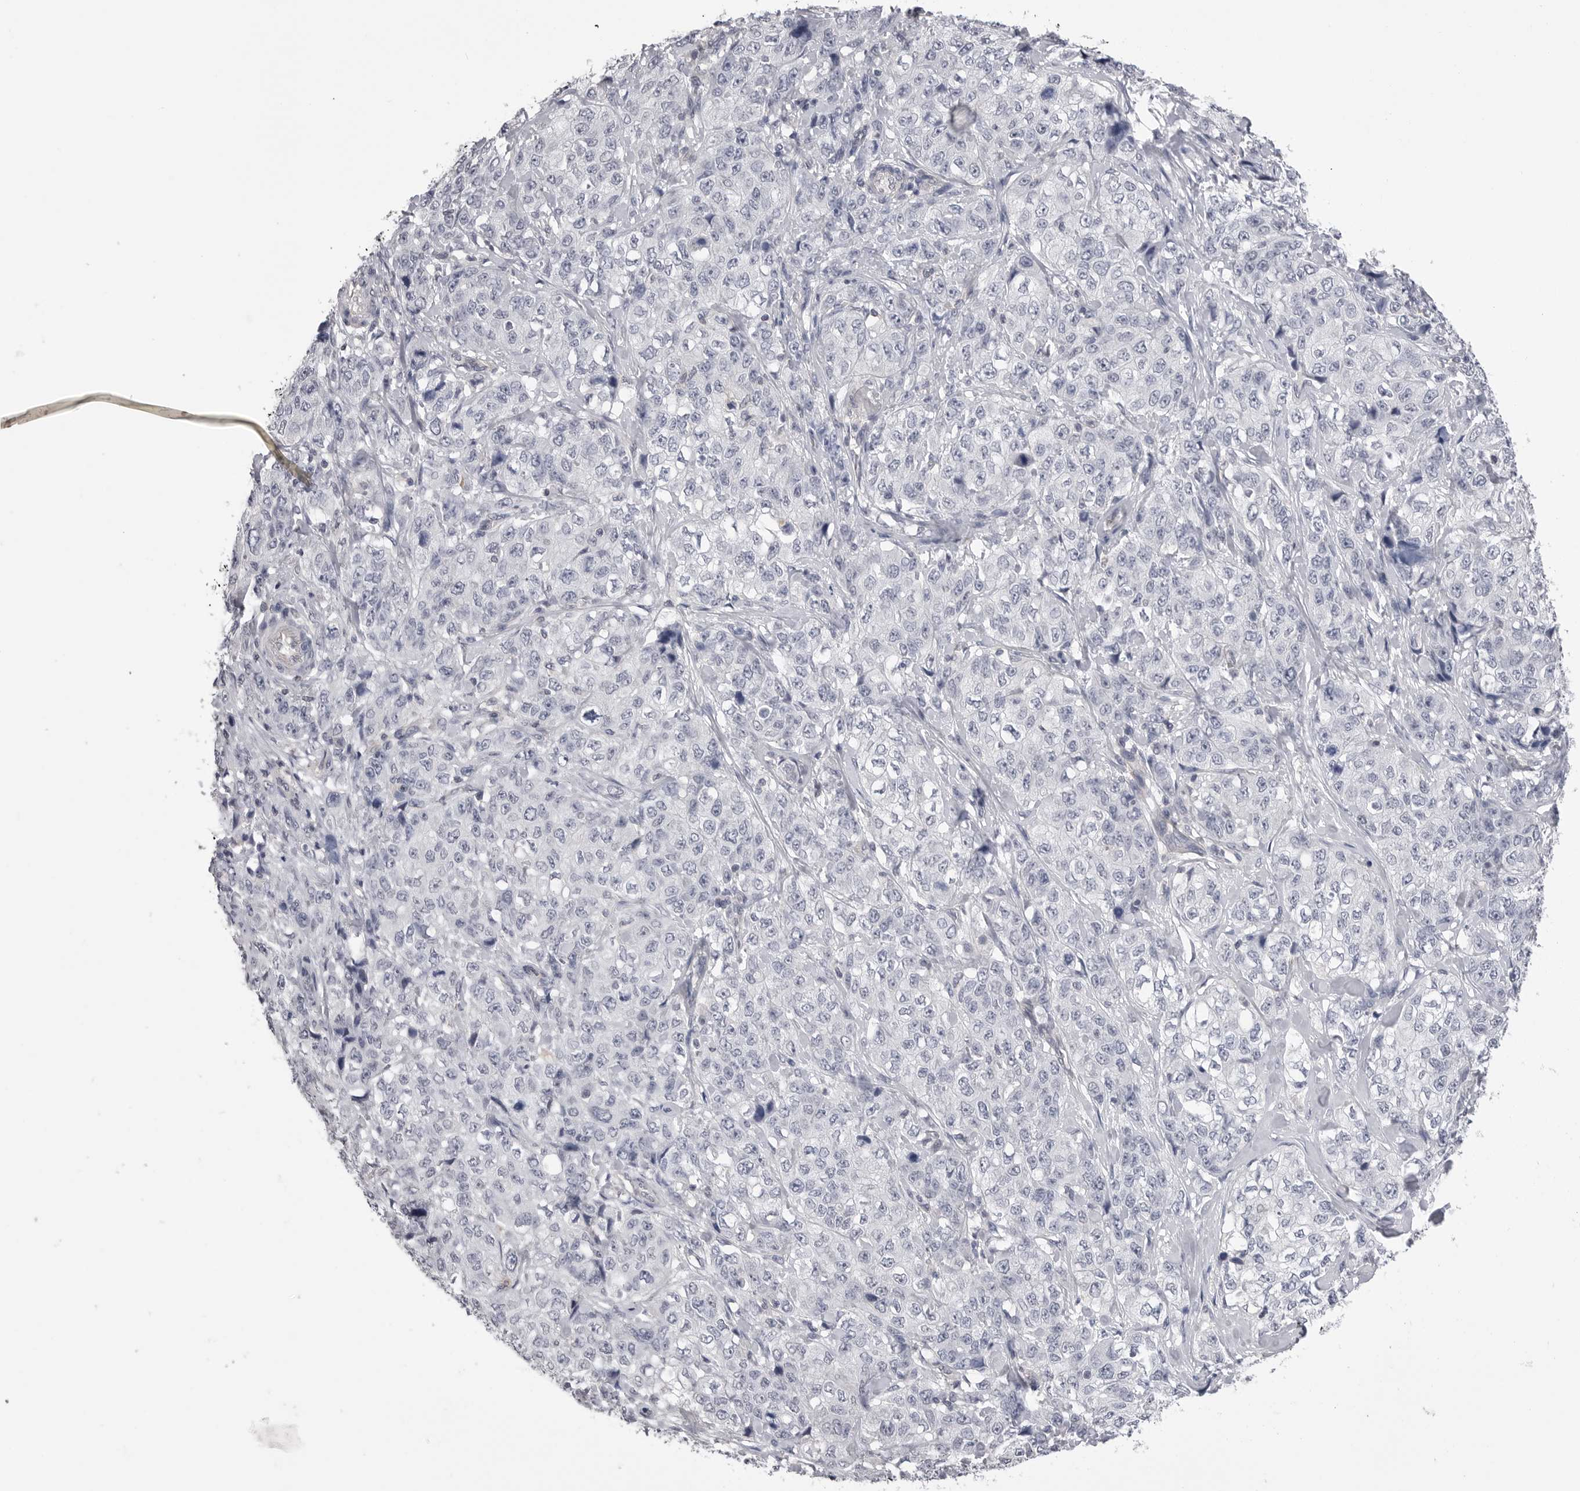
{"staining": {"intensity": "negative", "quantity": "none", "location": "none"}, "tissue": "stomach cancer", "cell_type": "Tumor cells", "image_type": "cancer", "snomed": [{"axis": "morphology", "description": "Adenocarcinoma, NOS"}, {"axis": "topography", "description": "Stomach"}], "caption": "IHC micrograph of neoplastic tissue: adenocarcinoma (stomach) stained with DAB (3,3'-diaminobenzidine) displays no significant protein positivity in tumor cells.", "gene": "DLGAP3", "patient": {"sex": "male", "age": 48}}